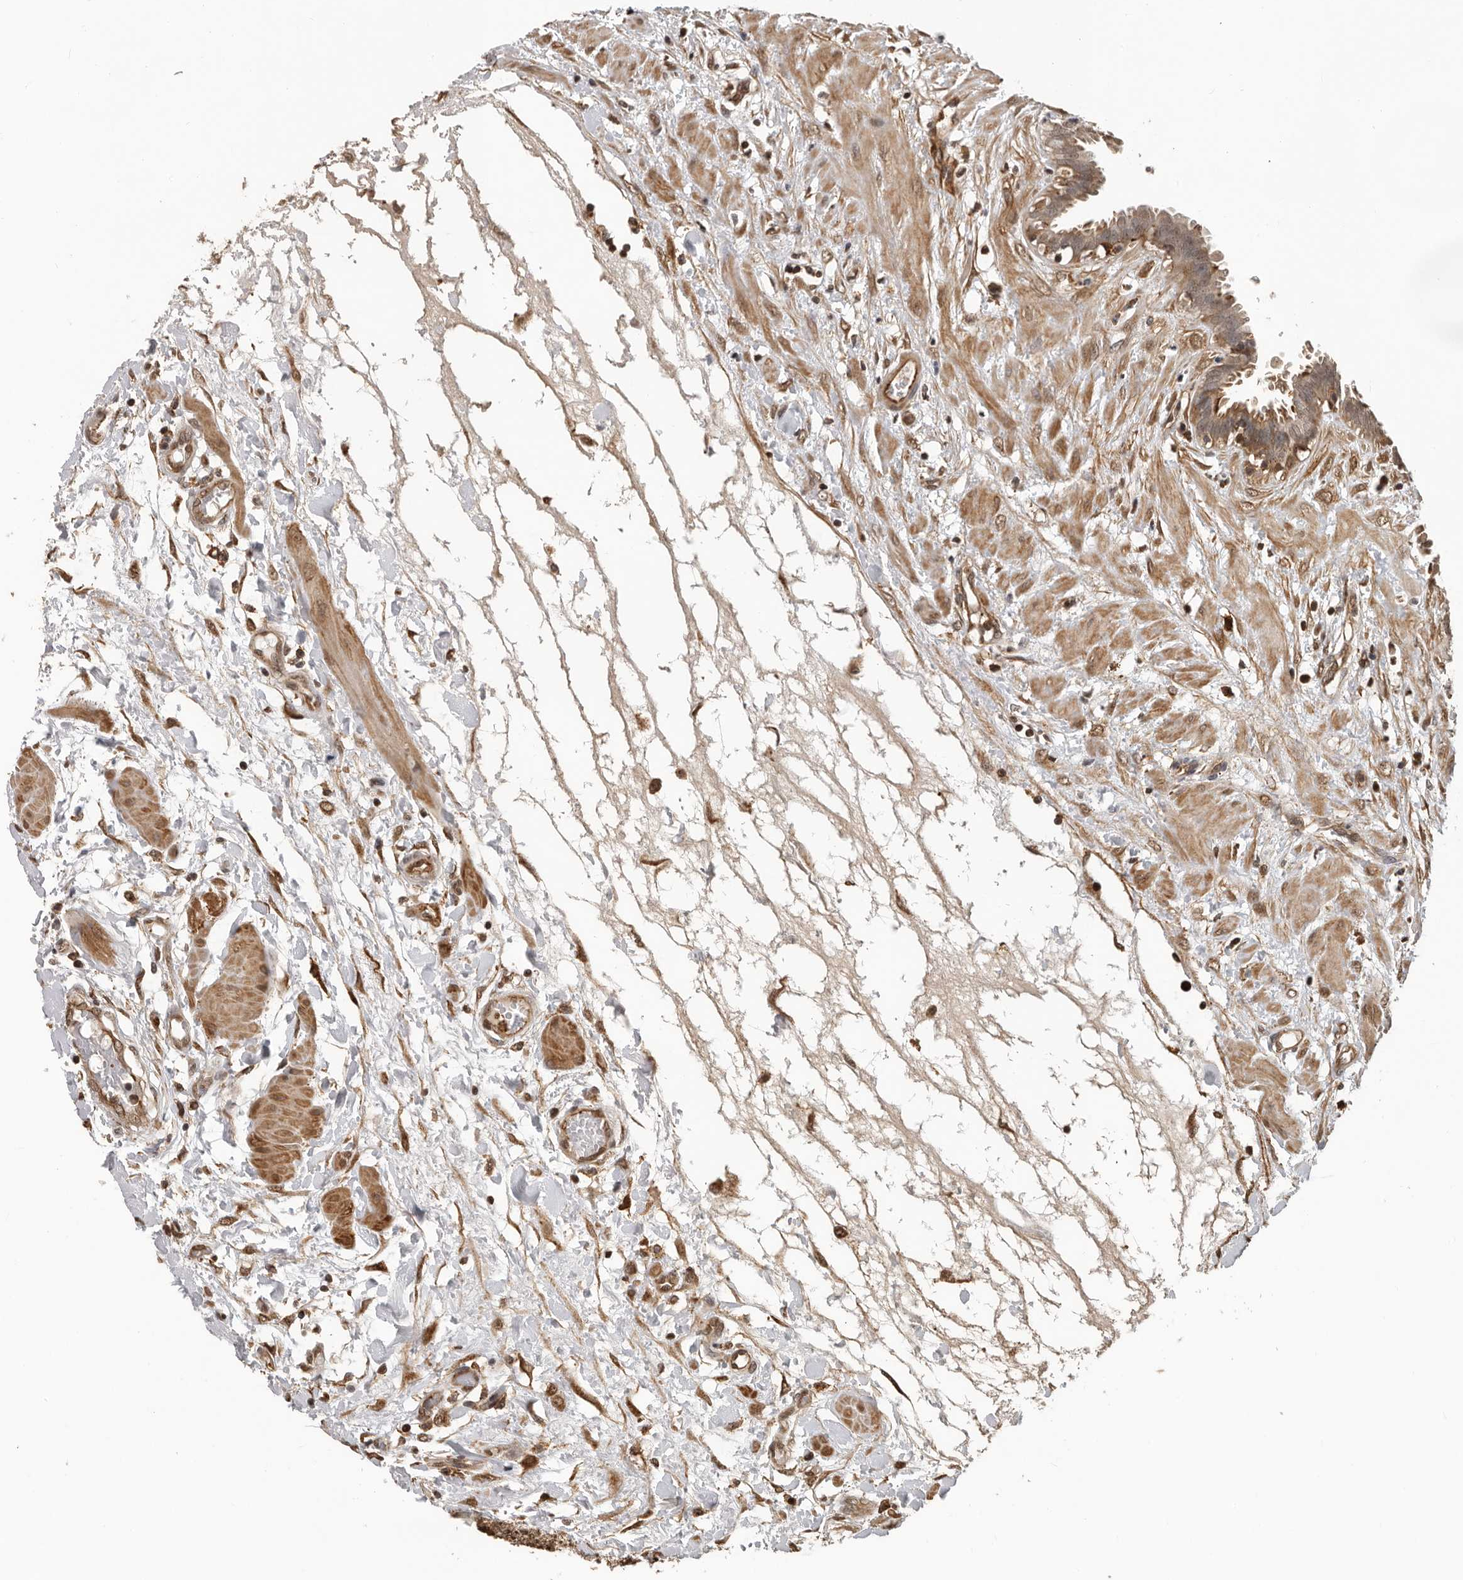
{"staining": {"intensity": "moderate", "quantity": ">75%", "location": "cytoplasmic/membranous"}, "tissue": "fallopian tube", "cell_type": "Glandular cells", "image_type": "normal", "snomed": [{"axis": "morphology", "description": "Normal tissue, NOS"}, {"axis": "topography", "description": "Fallopian tube"}, {"axis": "topography", "description": "Placenta"}], "caption": "DAB immunohistochemical staining of benign fallopian tube reveals moderate cytoplasmic/membranous protein staining in approximately >75% of glandular cells. (DAB (3,3'-diaminobenzidine) = brown stain, brightfield microscopy at high magnification).", "gene": "RNF157", "patient": {"sex": "female", "age": 32}}